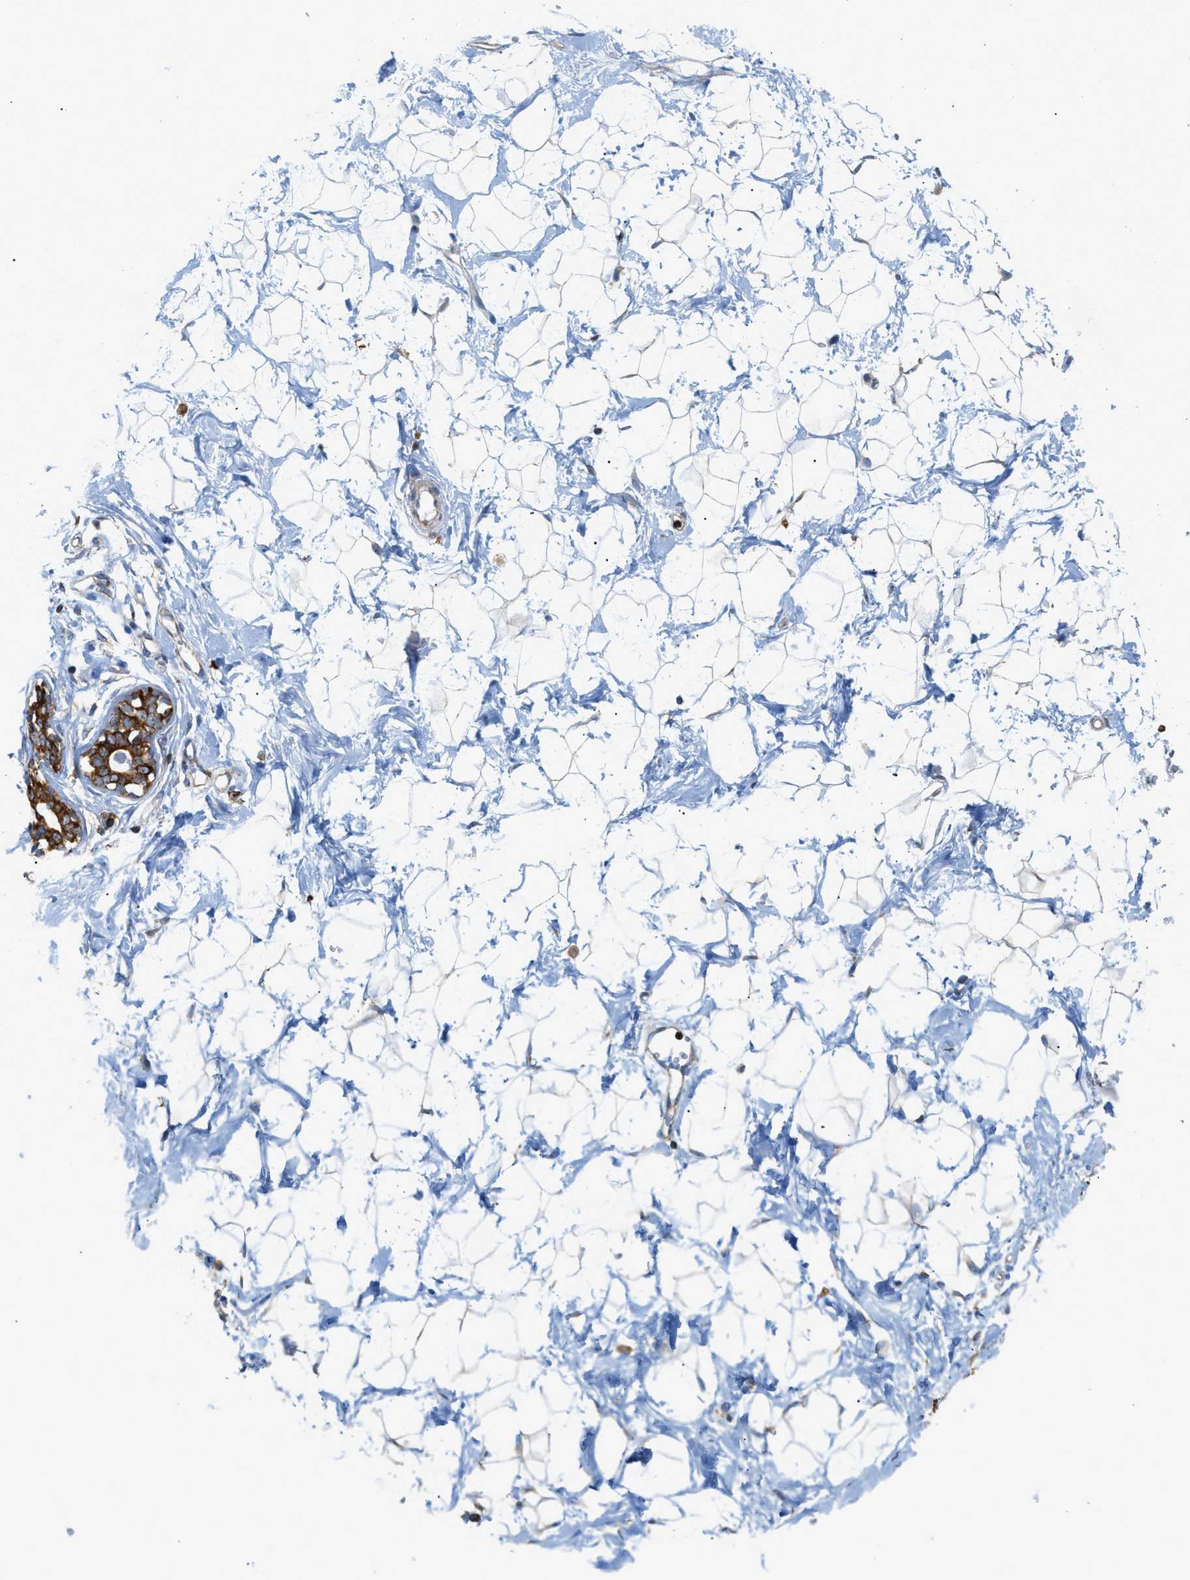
{"staining": {"intensity": "weak", "quantity": "<25%", "location": "cytoplasmic/membranous"}, "tissue": "breast", "cell_type": "Adipocytes", "image_type": "normal", "snomed": [{"axis": "morphology", "description": "Normal tissue, NOS"}, {"axis": "topography", "description": "Breast"}], "caption": "The histopathology image demonstrates no significant staining in adipocytes of breast.", "gene": "GPAT4", "patient": {"sex": "female", "age": 23}}